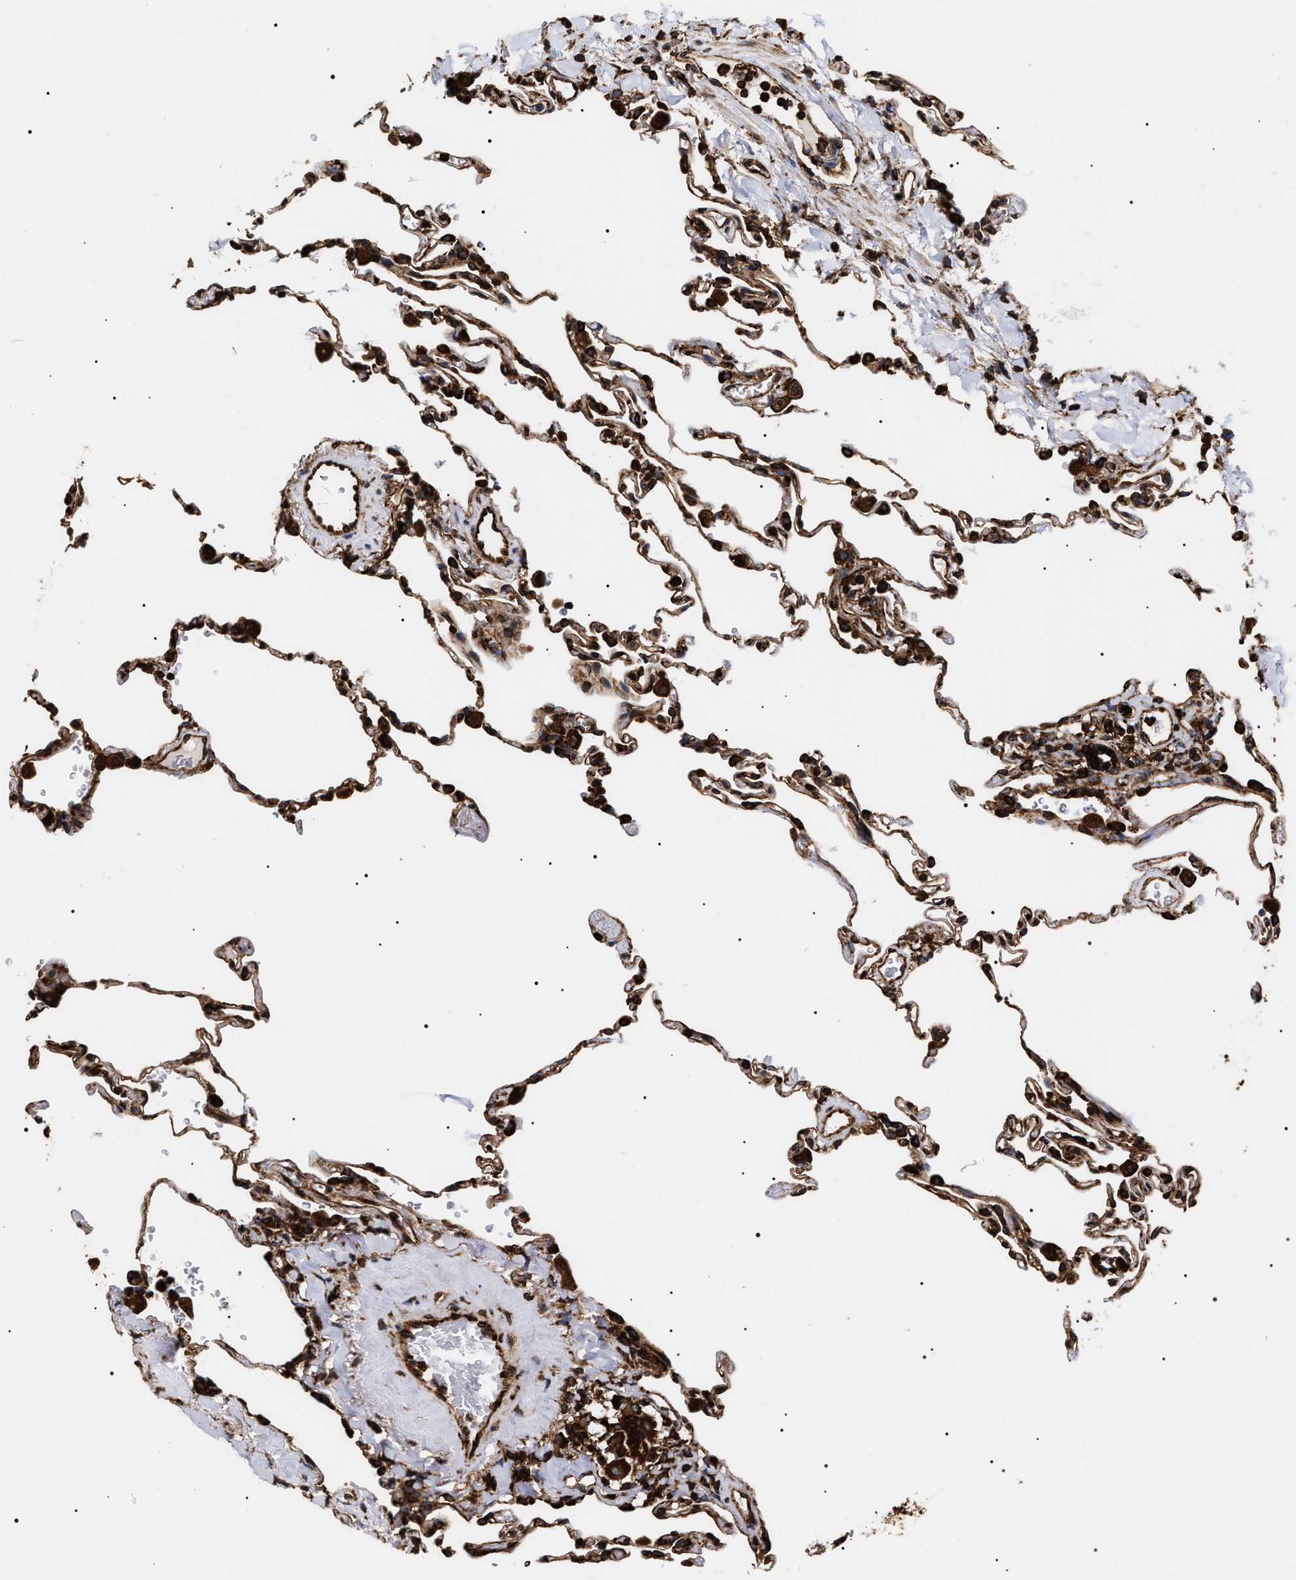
{"staining": {"intensity": "strong", "quantity": "25%-75%", "location": "cytoplasmic/membranous"}, "tissue": "lung", "cell_type": "Alveolar cells", "image_type": "normal", "snomed": [{"axis": "morphology", "description": "Normal tissue, NOS"}, {"axis": "topography", "description": "Lung"}], "caption": "A photomicrograph showing strong cytoplasmic/membranous positivity in approximately 25%-75% of alveolar cells in unremarkable lung, as visualized by brown immunohistochemical staining.", "gene": "SERBP1", "patient": {"sex": "male", "age": 59}}